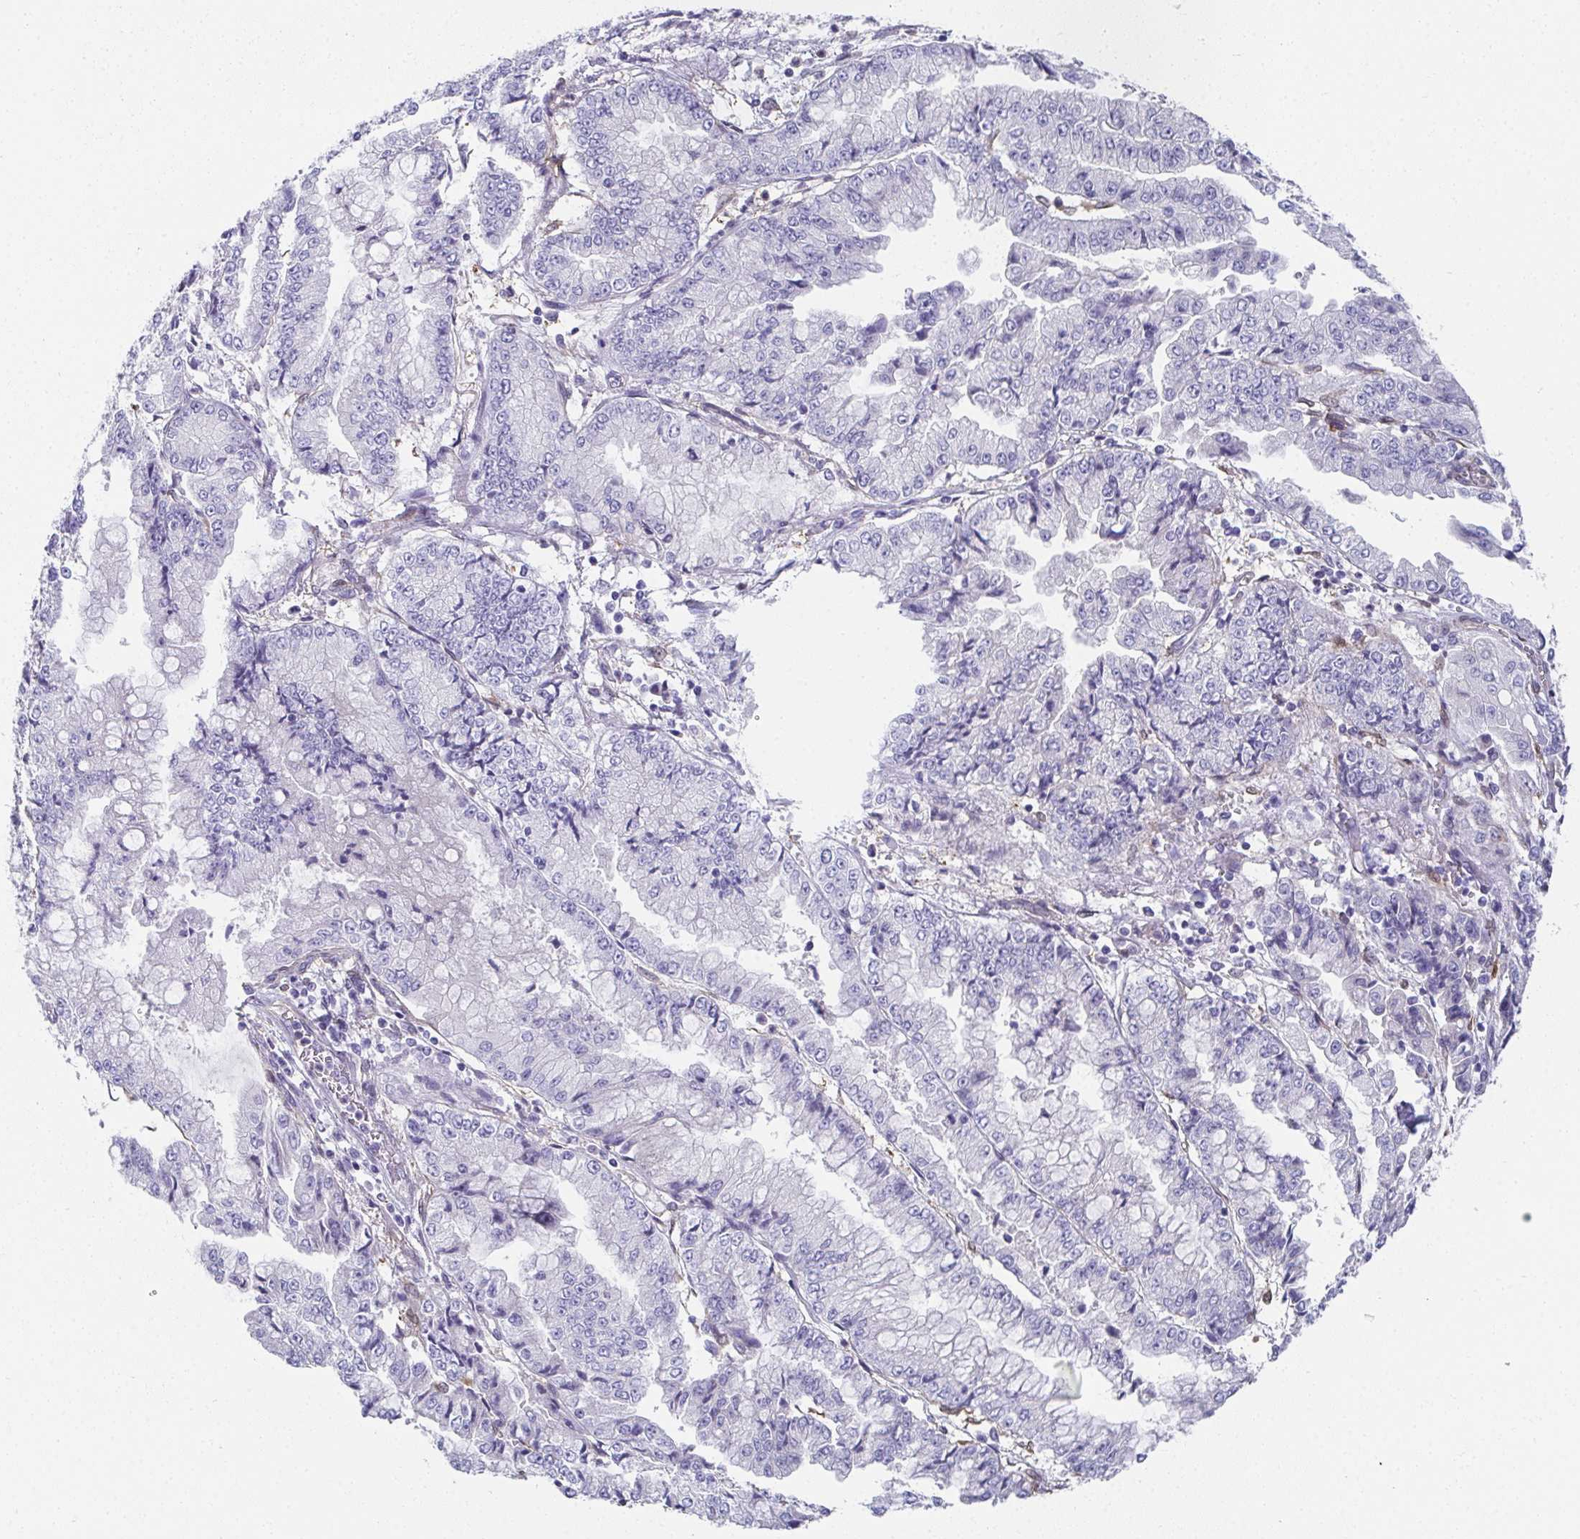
{"staining": {"intensity": "negative", "quantity": "none", "location": "none"}, "tissue": "stomach cancer", "cell_type": "Tumor cells", "image_type": "cancer", "snomed": [{"axis": "morphology", "description": "Adenocarcinoma, NOS"}, {"axis": "topography", "description": "Stomach, upper"}], "caption": "Immunohistochemical staining of stomach adenocarcinoma exhibits no significant staining in tumor cells. (Stains: DAB IHC with hematoxylin counter stain, Microscopy: brightfield microscopy at high magnification).", "gene": "RBP1", "patient": {"sex": "female", "age": 74}}